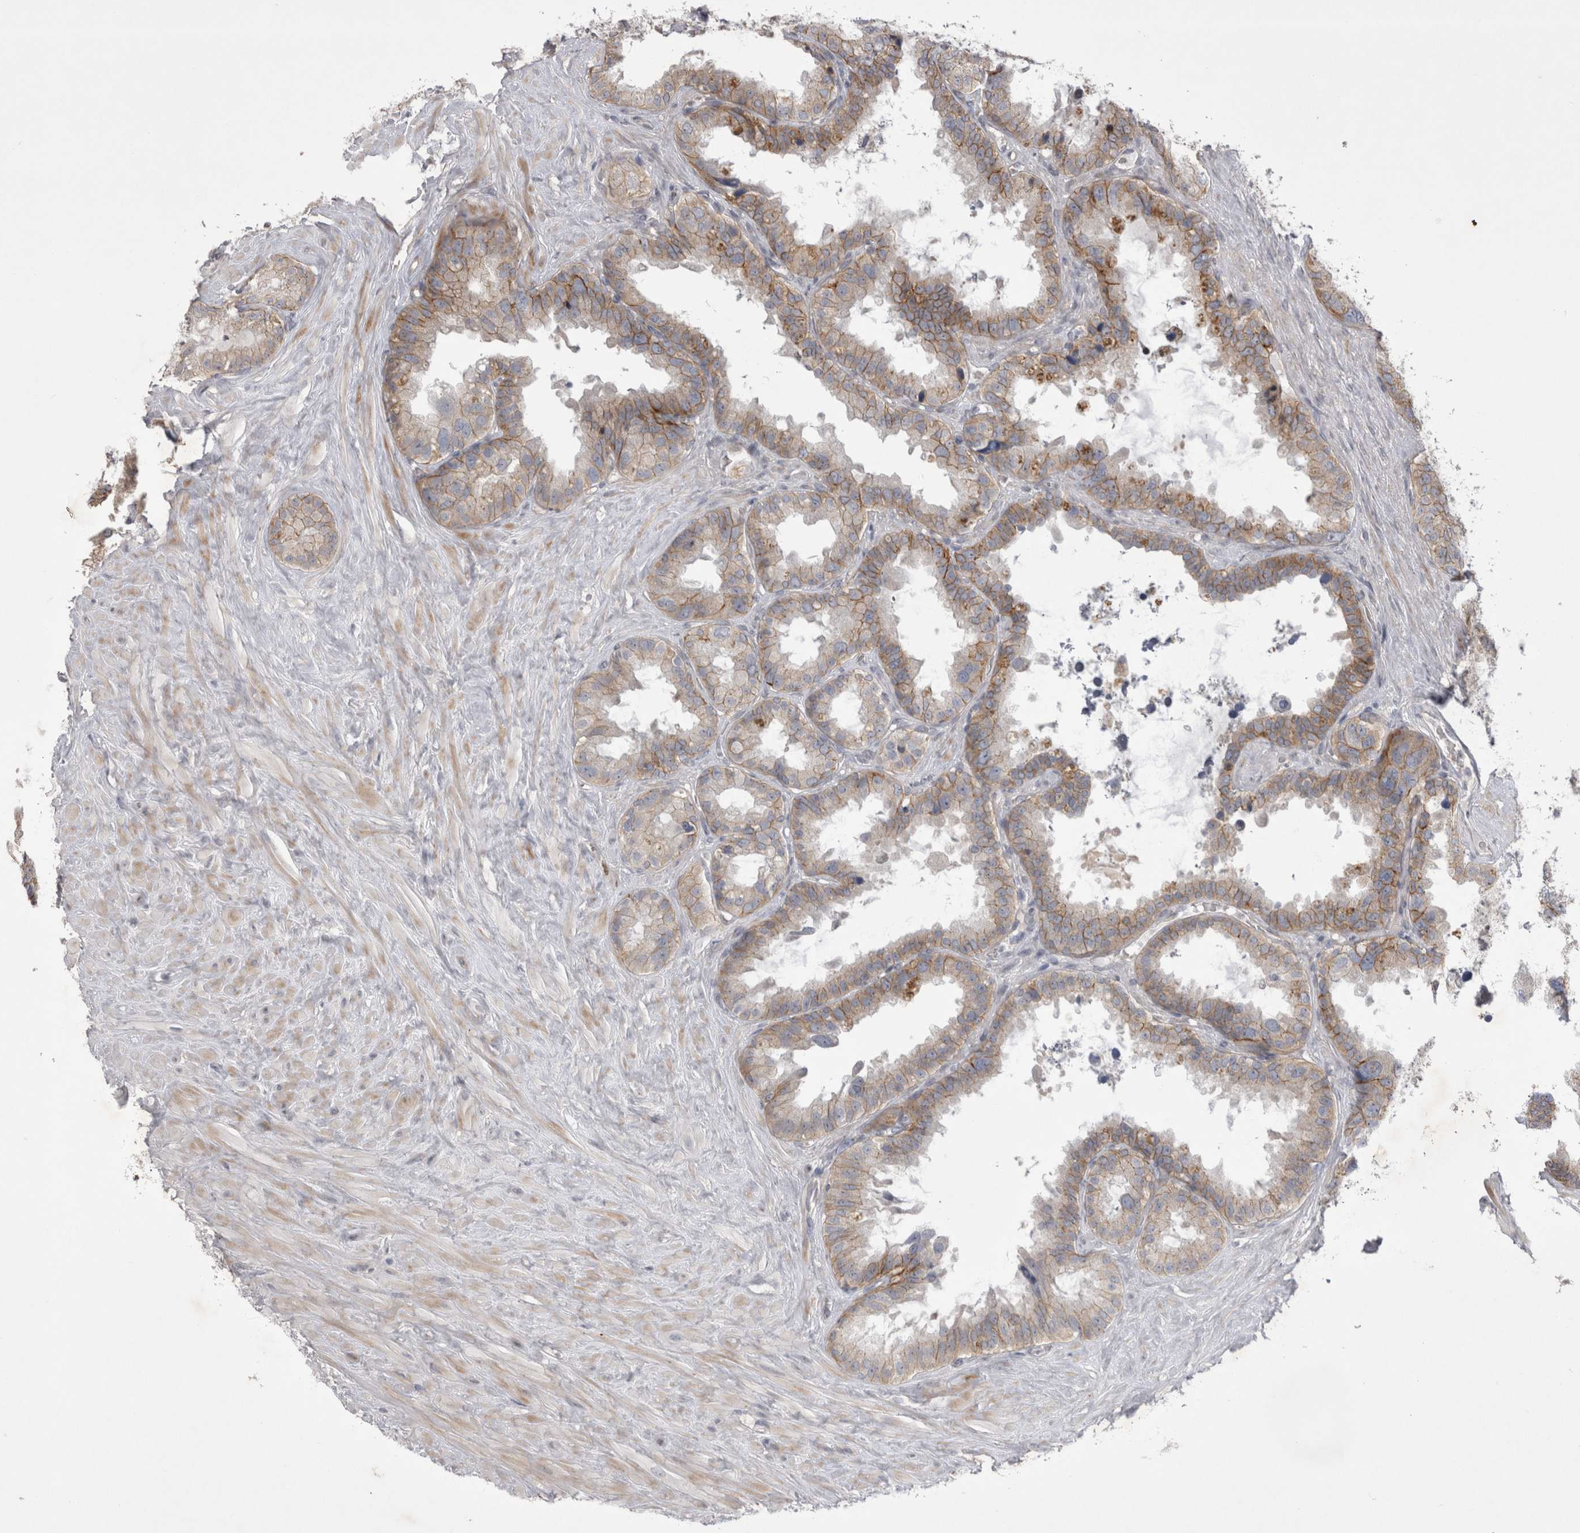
{"staining": {"intensity": "weak", "quantity": "25%-75%", "location": "cytoplasmic/membranous"}, "tissue": "seminal vesicle", "cell_type": "Glandular cells", "image_type": "normal", "snomed": [{"axis": "morphology", "description": "Normal tissue, NOS"}, {"axis": "topography", "description": "Seminal veicle"}], "caption": "A high-resolution photomicrograph shows immunohistochemistry (IHC) staining of benign seminal vesicle, which demonstrates weak cytoplasmic/membranous staining in approximately 25%-75% of glandular cells. The staining is performed using DAB brown chromogen to label protein expression. The nuclei are counter-stained blue using hematoxylin.", "gene": "NENF", "patient": {"sex": "male", "age": 80}}